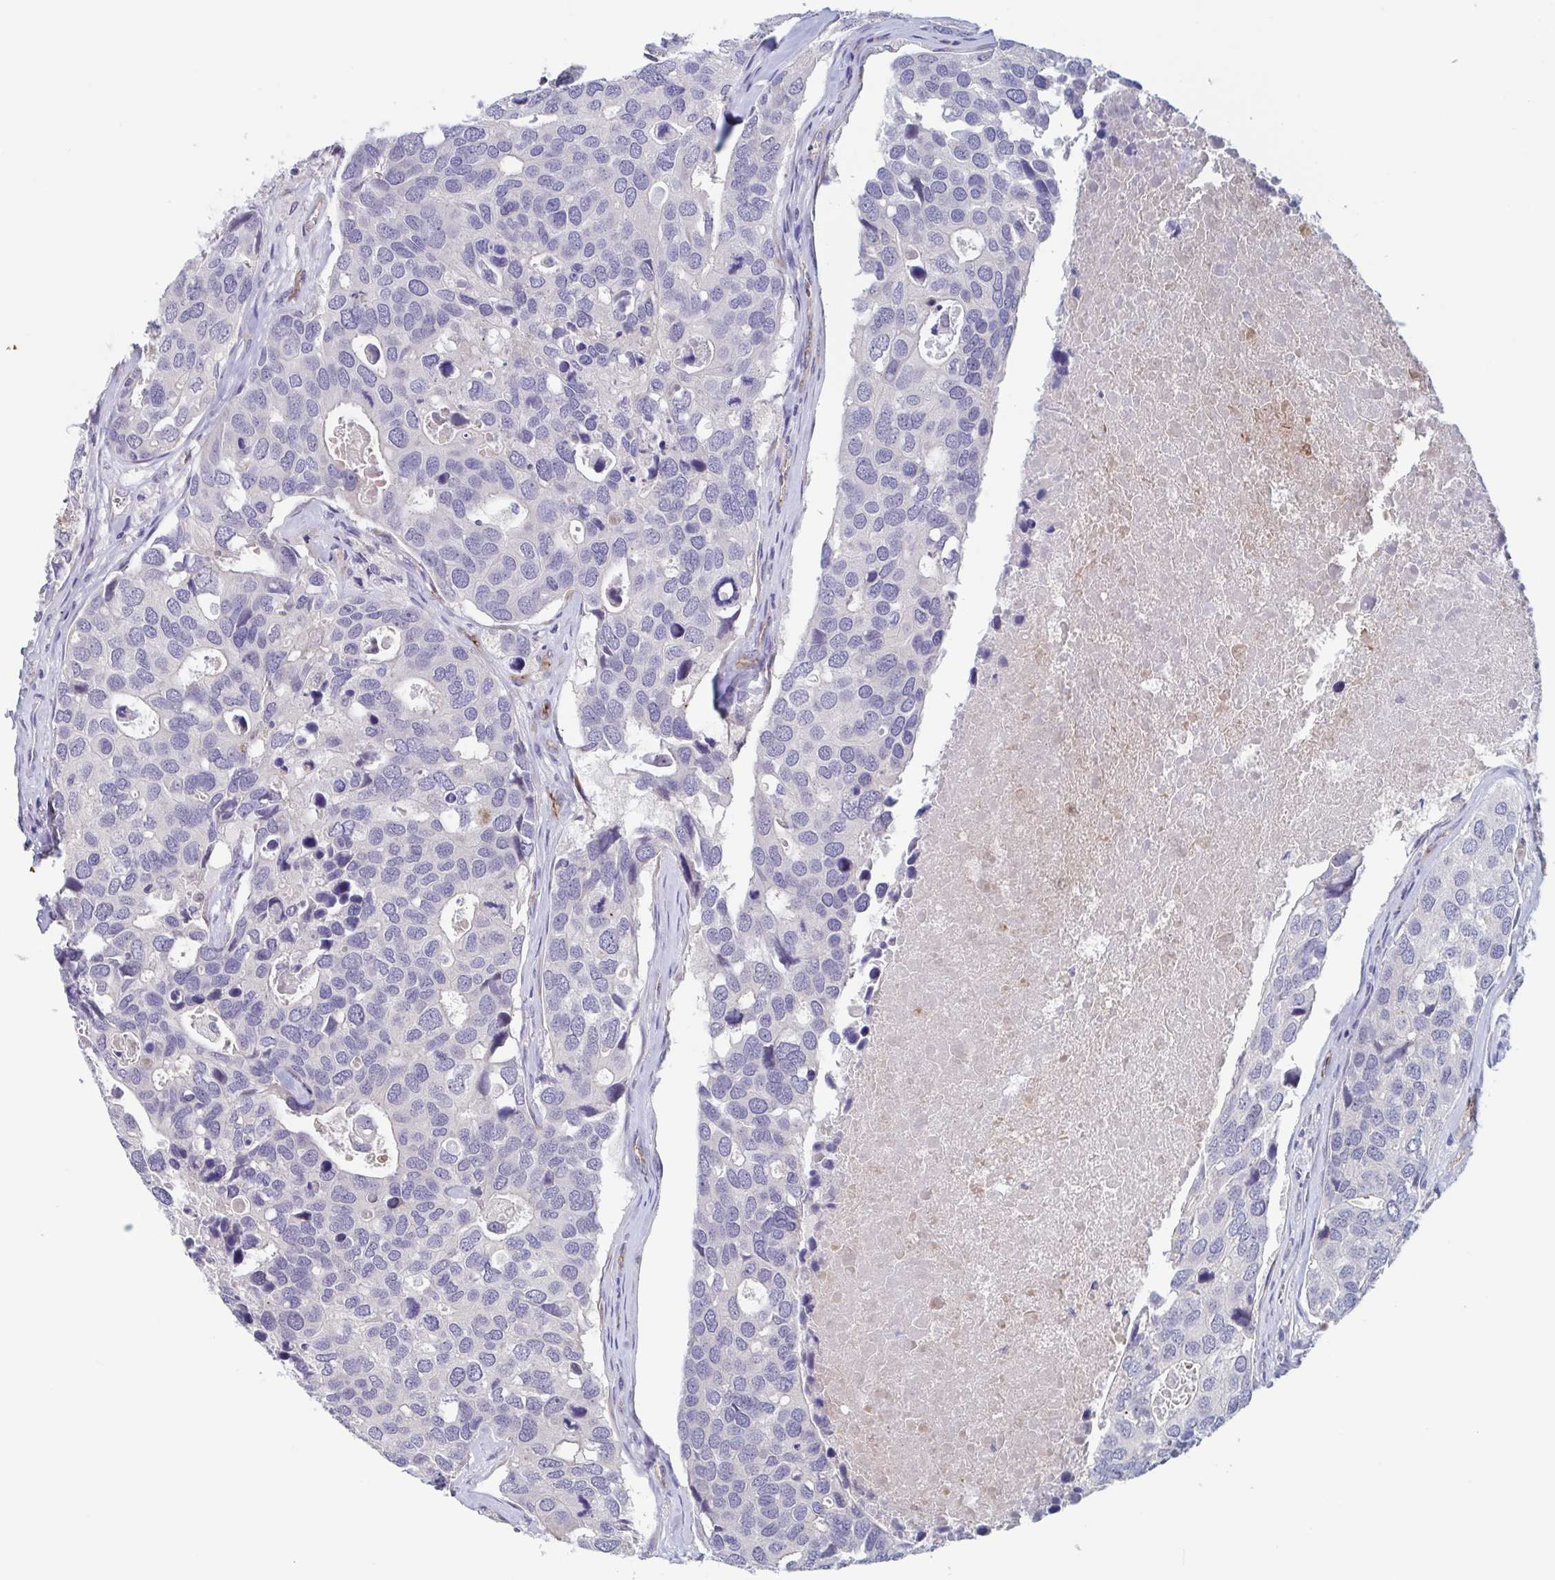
{"staining": {"intensity": "negative", "quantity": "none", "location": "none"}, "tissue": "breast cancer", "cell_type": "Tumor cells", "image_type": "cancer", "snomed": [{"axis": "morphology", "description": "Duct carcinoma"}, {"axis": "topography", "description": "Breast"}], "caption": "Human breast cancer (infiltrating ductal carcinoma) stained for a protein using IHC shows no expression in tumor cells.", "gene": "ST14", "patient": {"sex": "female", "age": 83}}